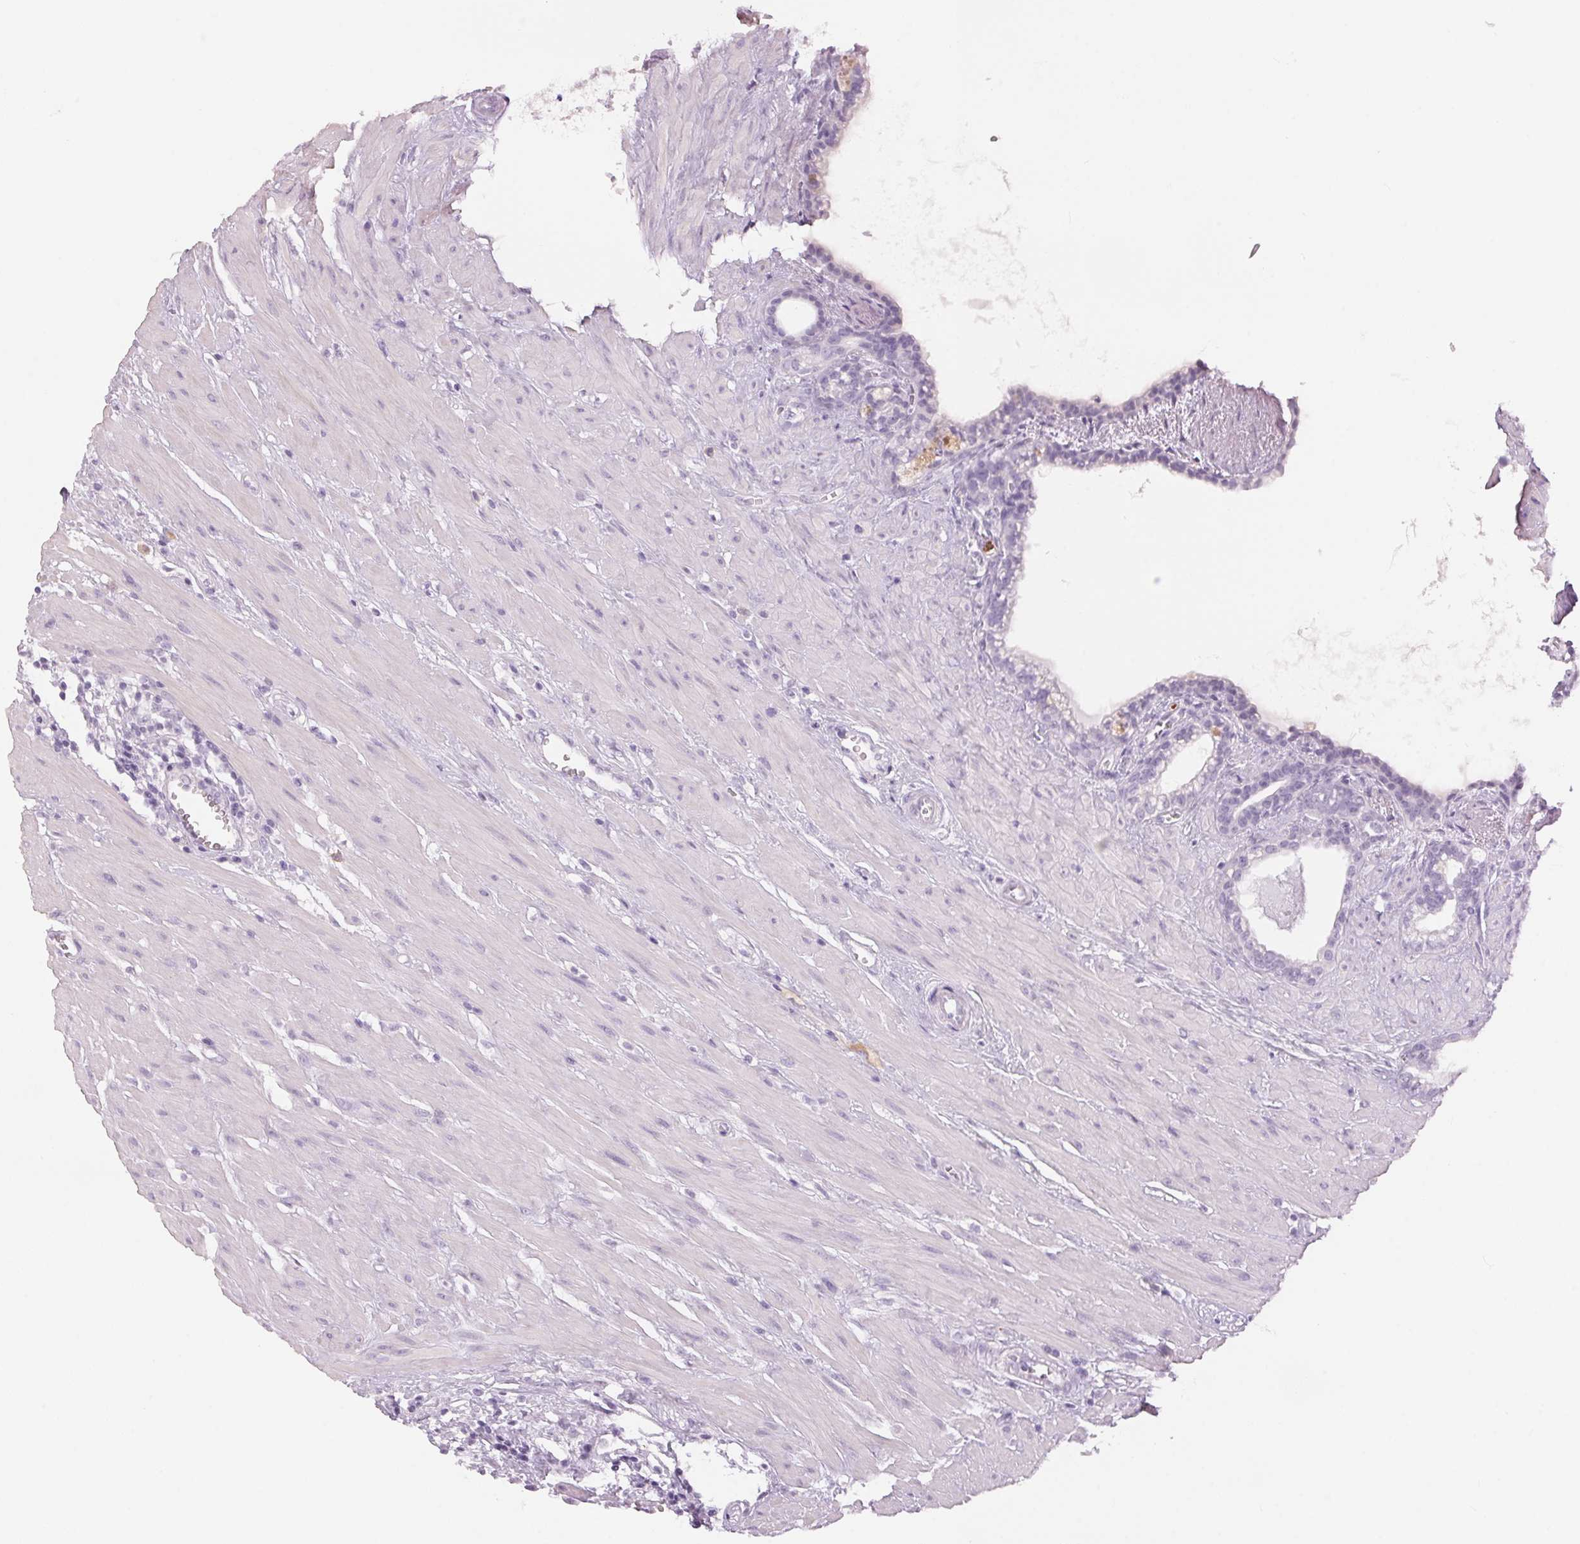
{"staining": {"intensity": "negative", "quantity": "none", "location": "none"}, "tissue": "seminal vesicle", "cell_type": "Glandular cells", "image_type": "normal", "snomed": [{"axis": "morphology", "description": "Normal tissue, NOS"}, {"axis": "topography", "description": "Seminal veicle"}], "caption": "Glandular cells show no significant expression in normal seminal vesicle.", "gene": "KLK7", "patient": {"sex": "male", "age": 76}}